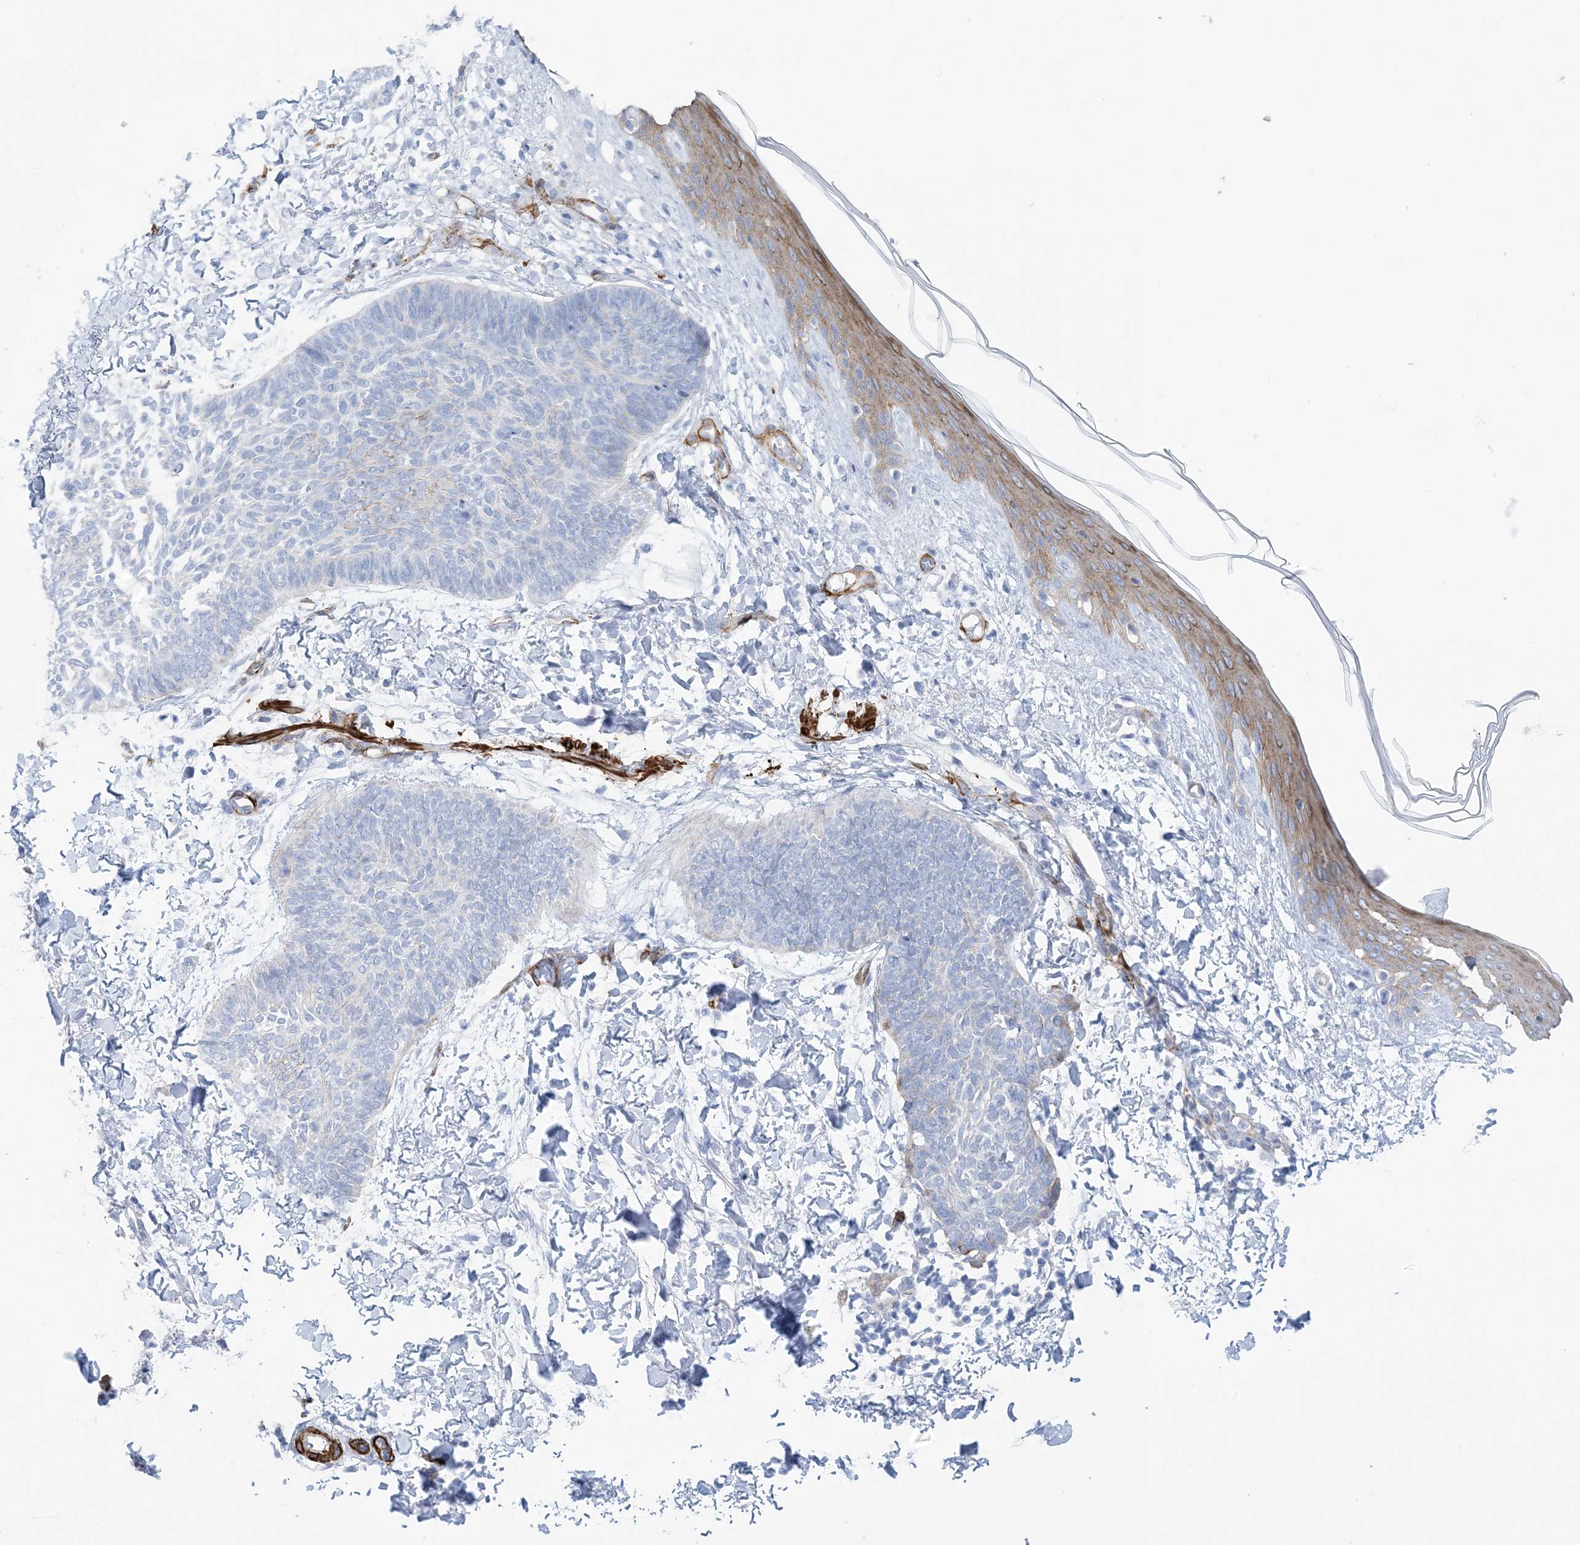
{"staining": {"intensity": "negative", "quantity": "none", "location": "none"}, "tissue": "skin cancer", "cell_type": "Tumor cells", "image_type": "cancer", "snomed": [{"axis": "morphology", "description": "Normal tissue, NOS"}, {"axis": "morphology", "description": "Basal cell carcinoma"}, {"axis": "topography", "description": "Skin"}], "caption": "Skin cancer was stained to show a protein in brown. There is no significant expression in tumor cells.", "gene": "SHANK1", "patient": {"sex": "male", "age": 50}}